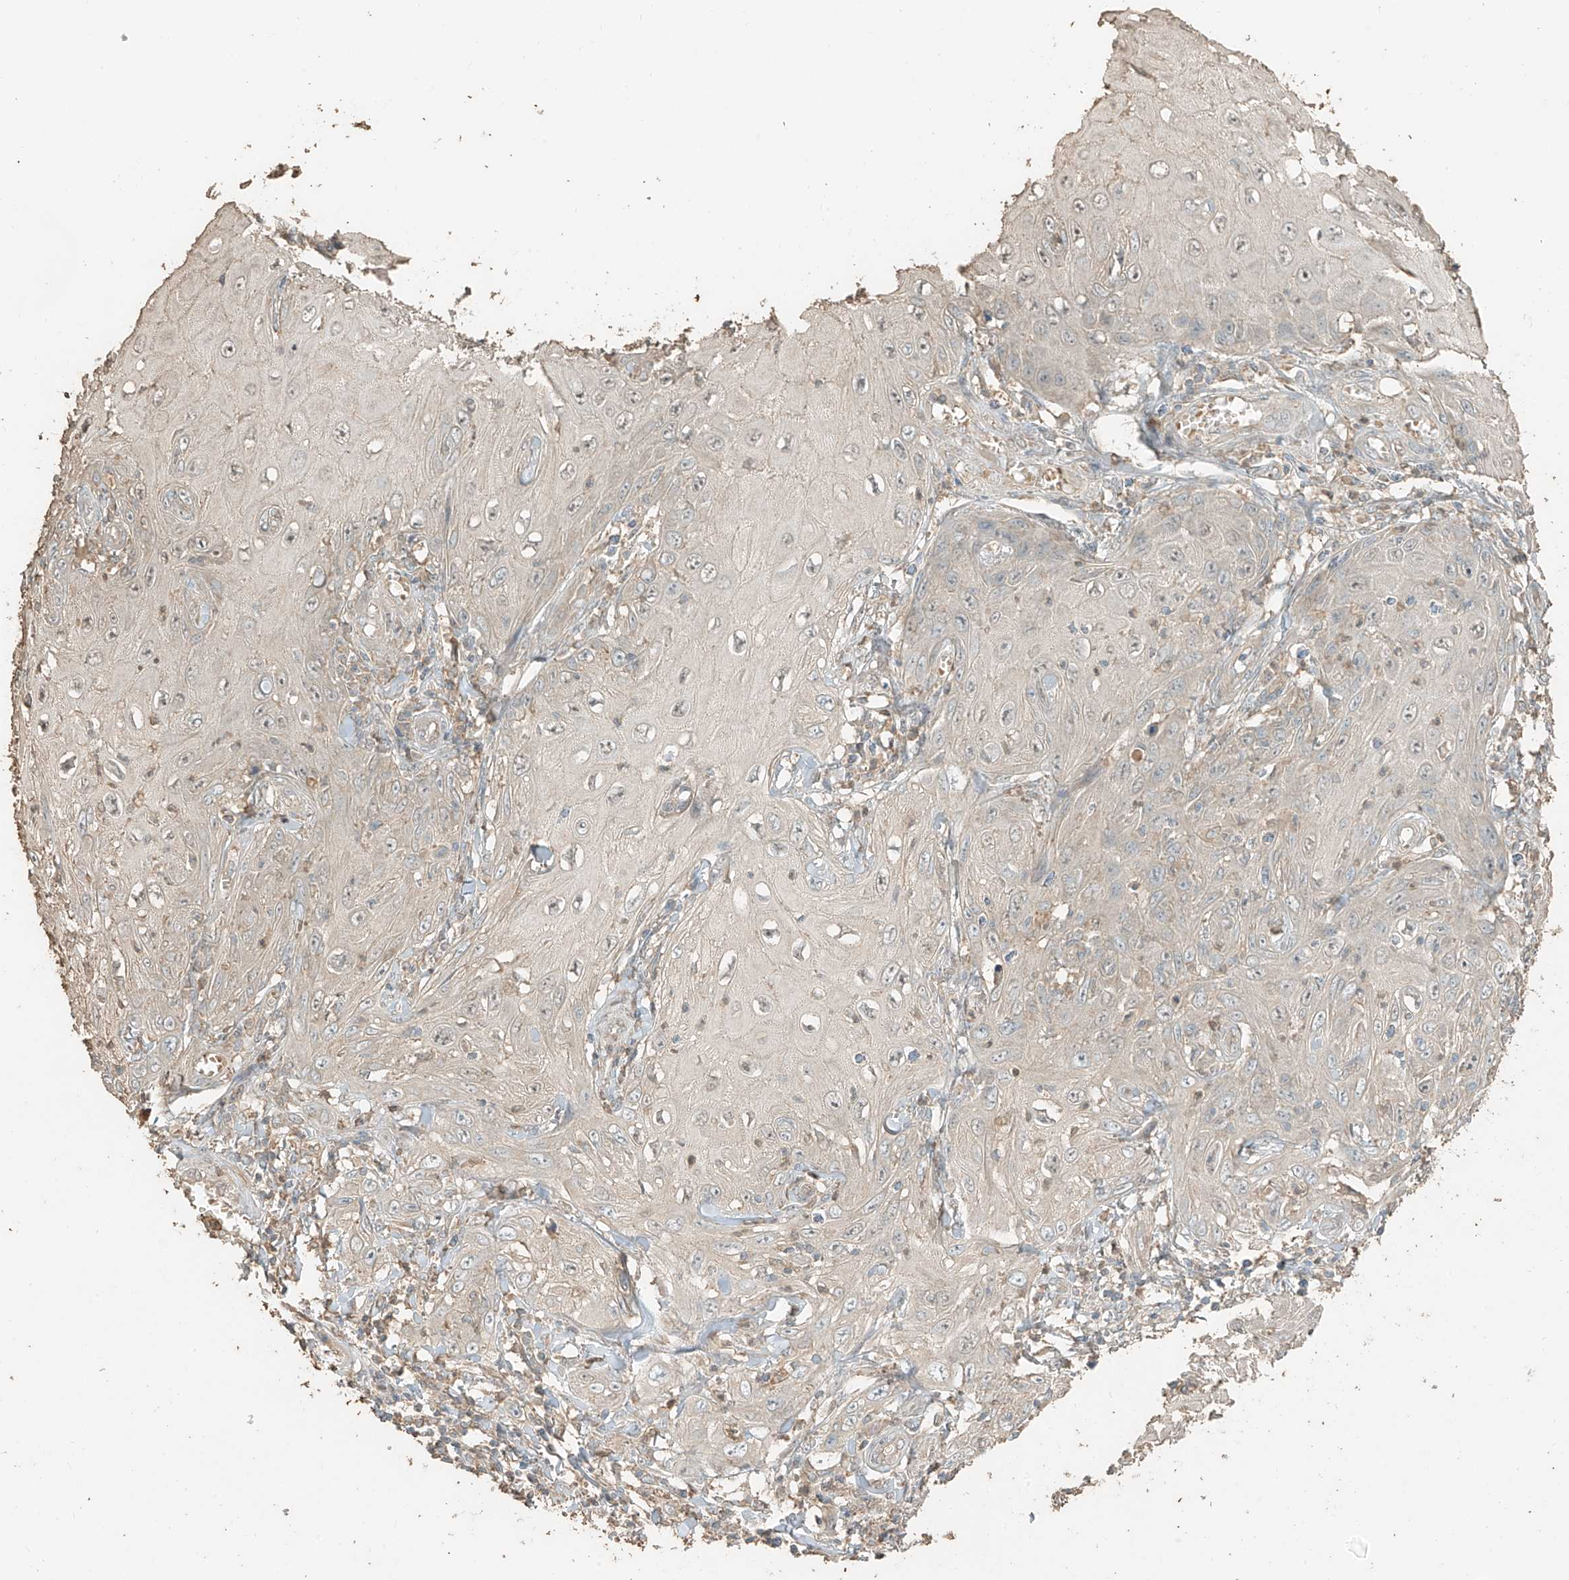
{"staining": {"intensity": "negative", "quantity": "none", "location": "none"}, "tissue": "skin cancer", "cell_type": "Tumor cells", "image_type": "cancer", "snomed": [{"axis": "morphology", "description": "Squamous cell carcinoma, NOS"}, {"axis": "topography", "description": "Skin"}], "caption": "Skin cancer (squamous cell carcinoma) was stained to show a protein in brown. There is no significant staining in tumor cells.", "gene": "RFTN2", "patient": {"sex": "female", "age": 73}}